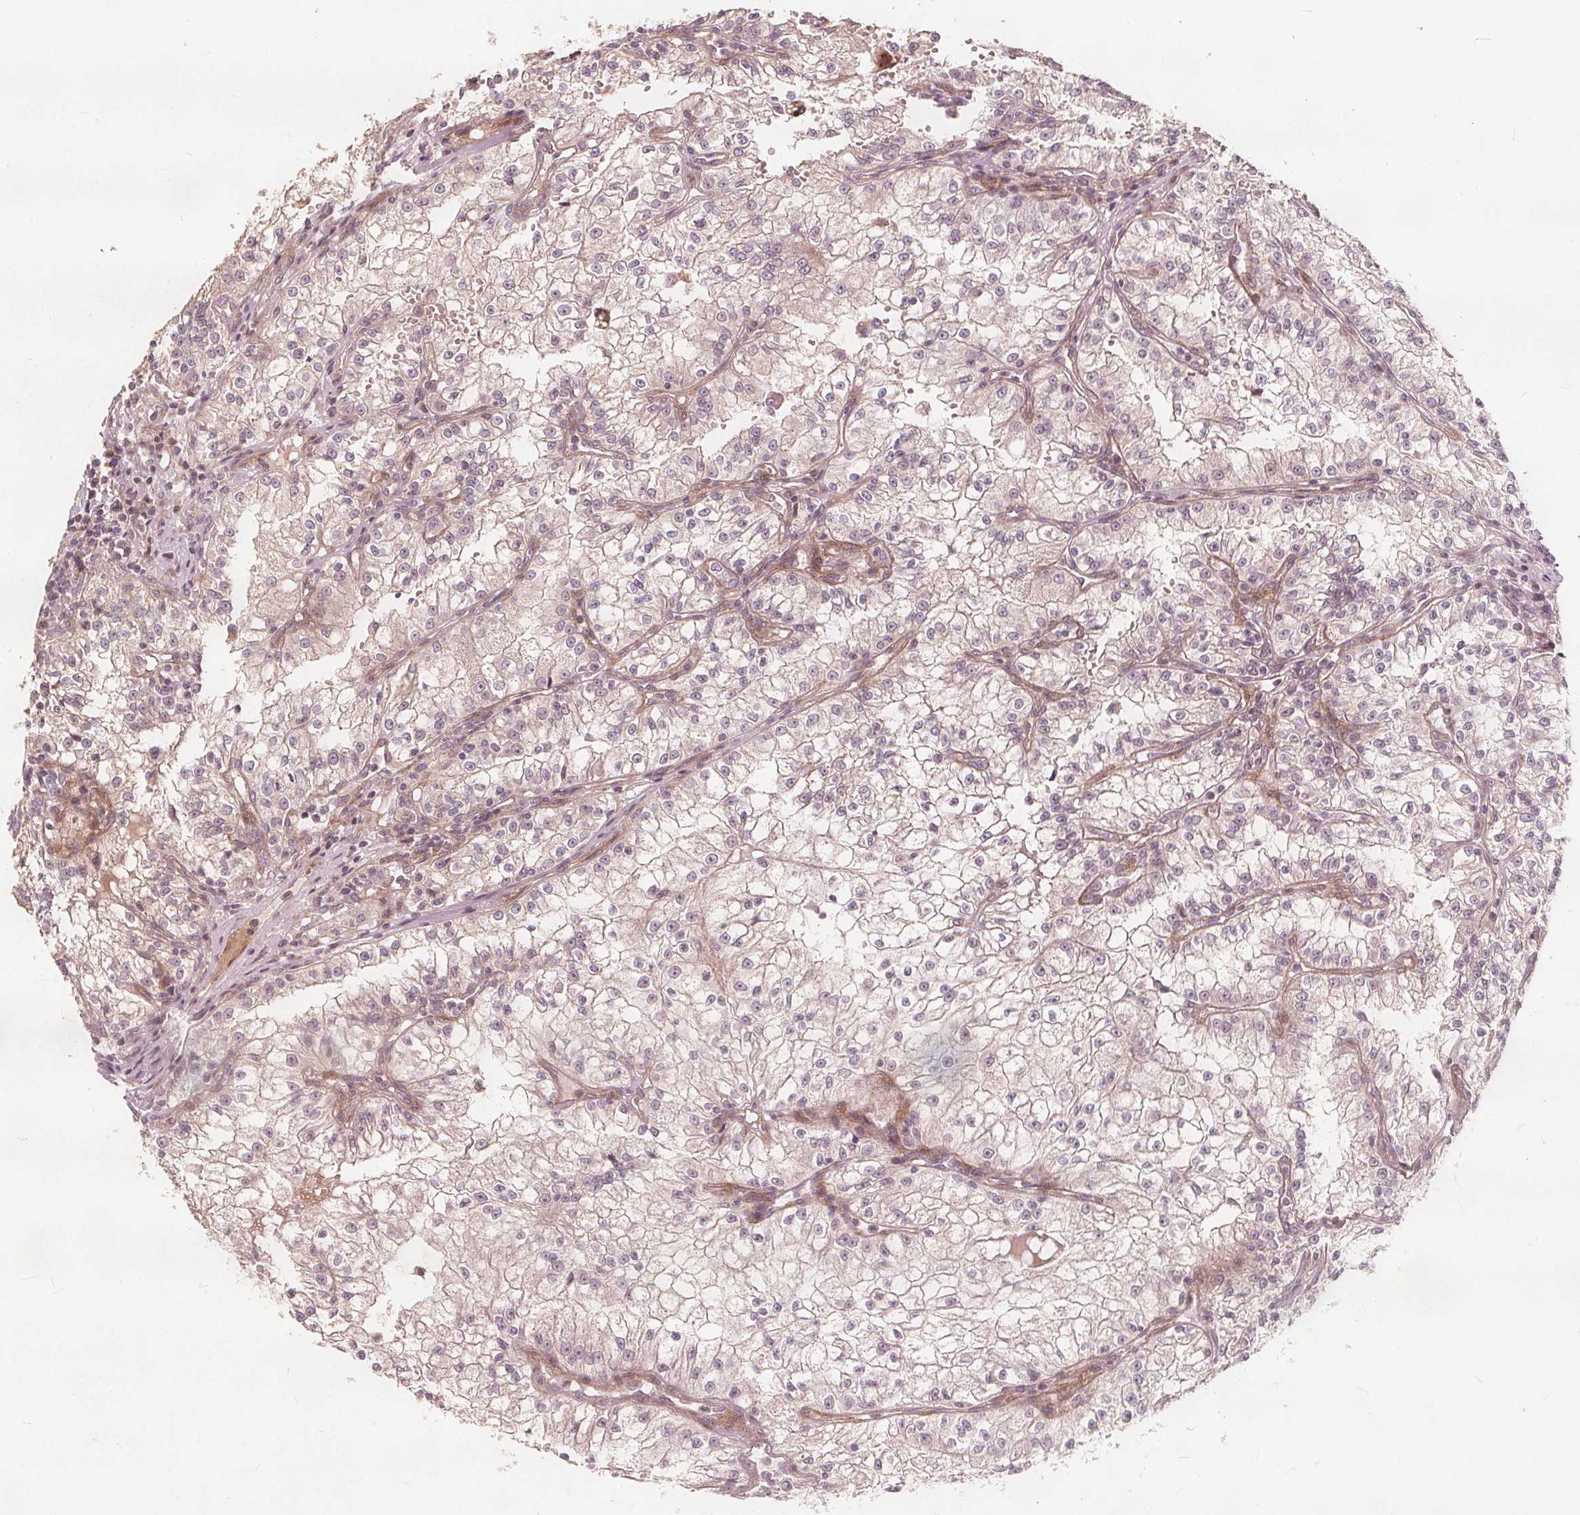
{"staining": {"intensity": "weak", "quantity": "<25%", "location": "cytoplasmic/membranous"}, "tissue": "renal cancer", "cell_type": "Tumor cells", "image_type": "cancer", "snomed": [{"axis": "morphology", "description": "Adenocarcinoma, NOS"}, {"axis": "topography", "description": "Kidney"}], "caption": "Immunohistochemistry image of renal cancer stained for a protein (brown), which reveals no expression in tumor cells.", "gene": "PTPRT", "patient": {"sex": "male", "age": 36}}